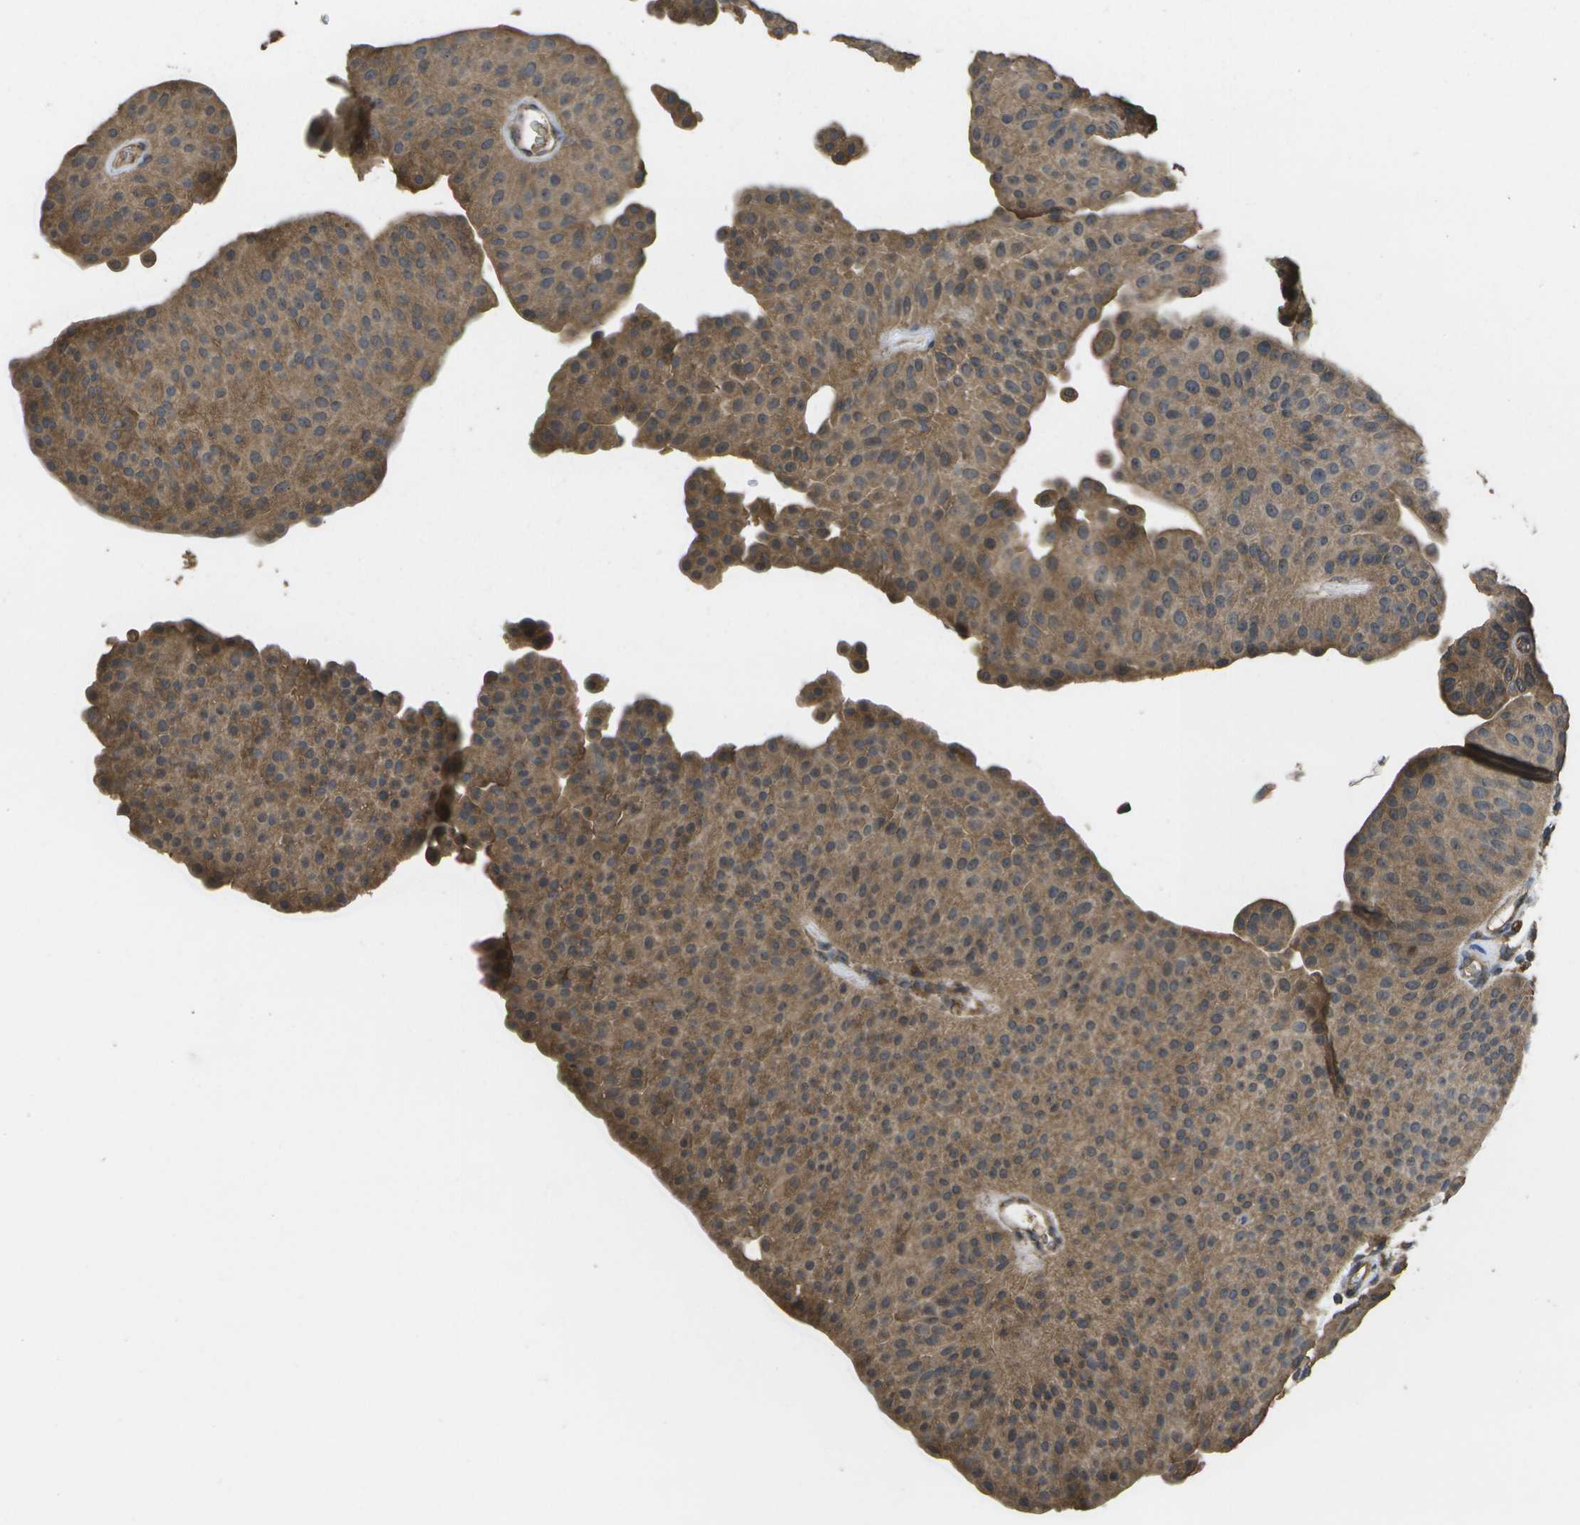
{"staining": {"intensity": "moderate", "quantity": ">75%", "location": "cytoplasmic/membranous"}, "tissue": "urothelial cancer", "cell_type": "Tumor cells", "image_type": "cancer", "snomed": [{"axis": "morphology", "description": "Urothelial carcinoma, Low grade"}, {"axis": "topography", "description": "Urinary bladder"}], "caption": "Human urothelial cancer stained with a protein marker exhibits moderate staining in tumor cells.", "gene": "SACS", "patient": {"sex": "female", "age": 60}}